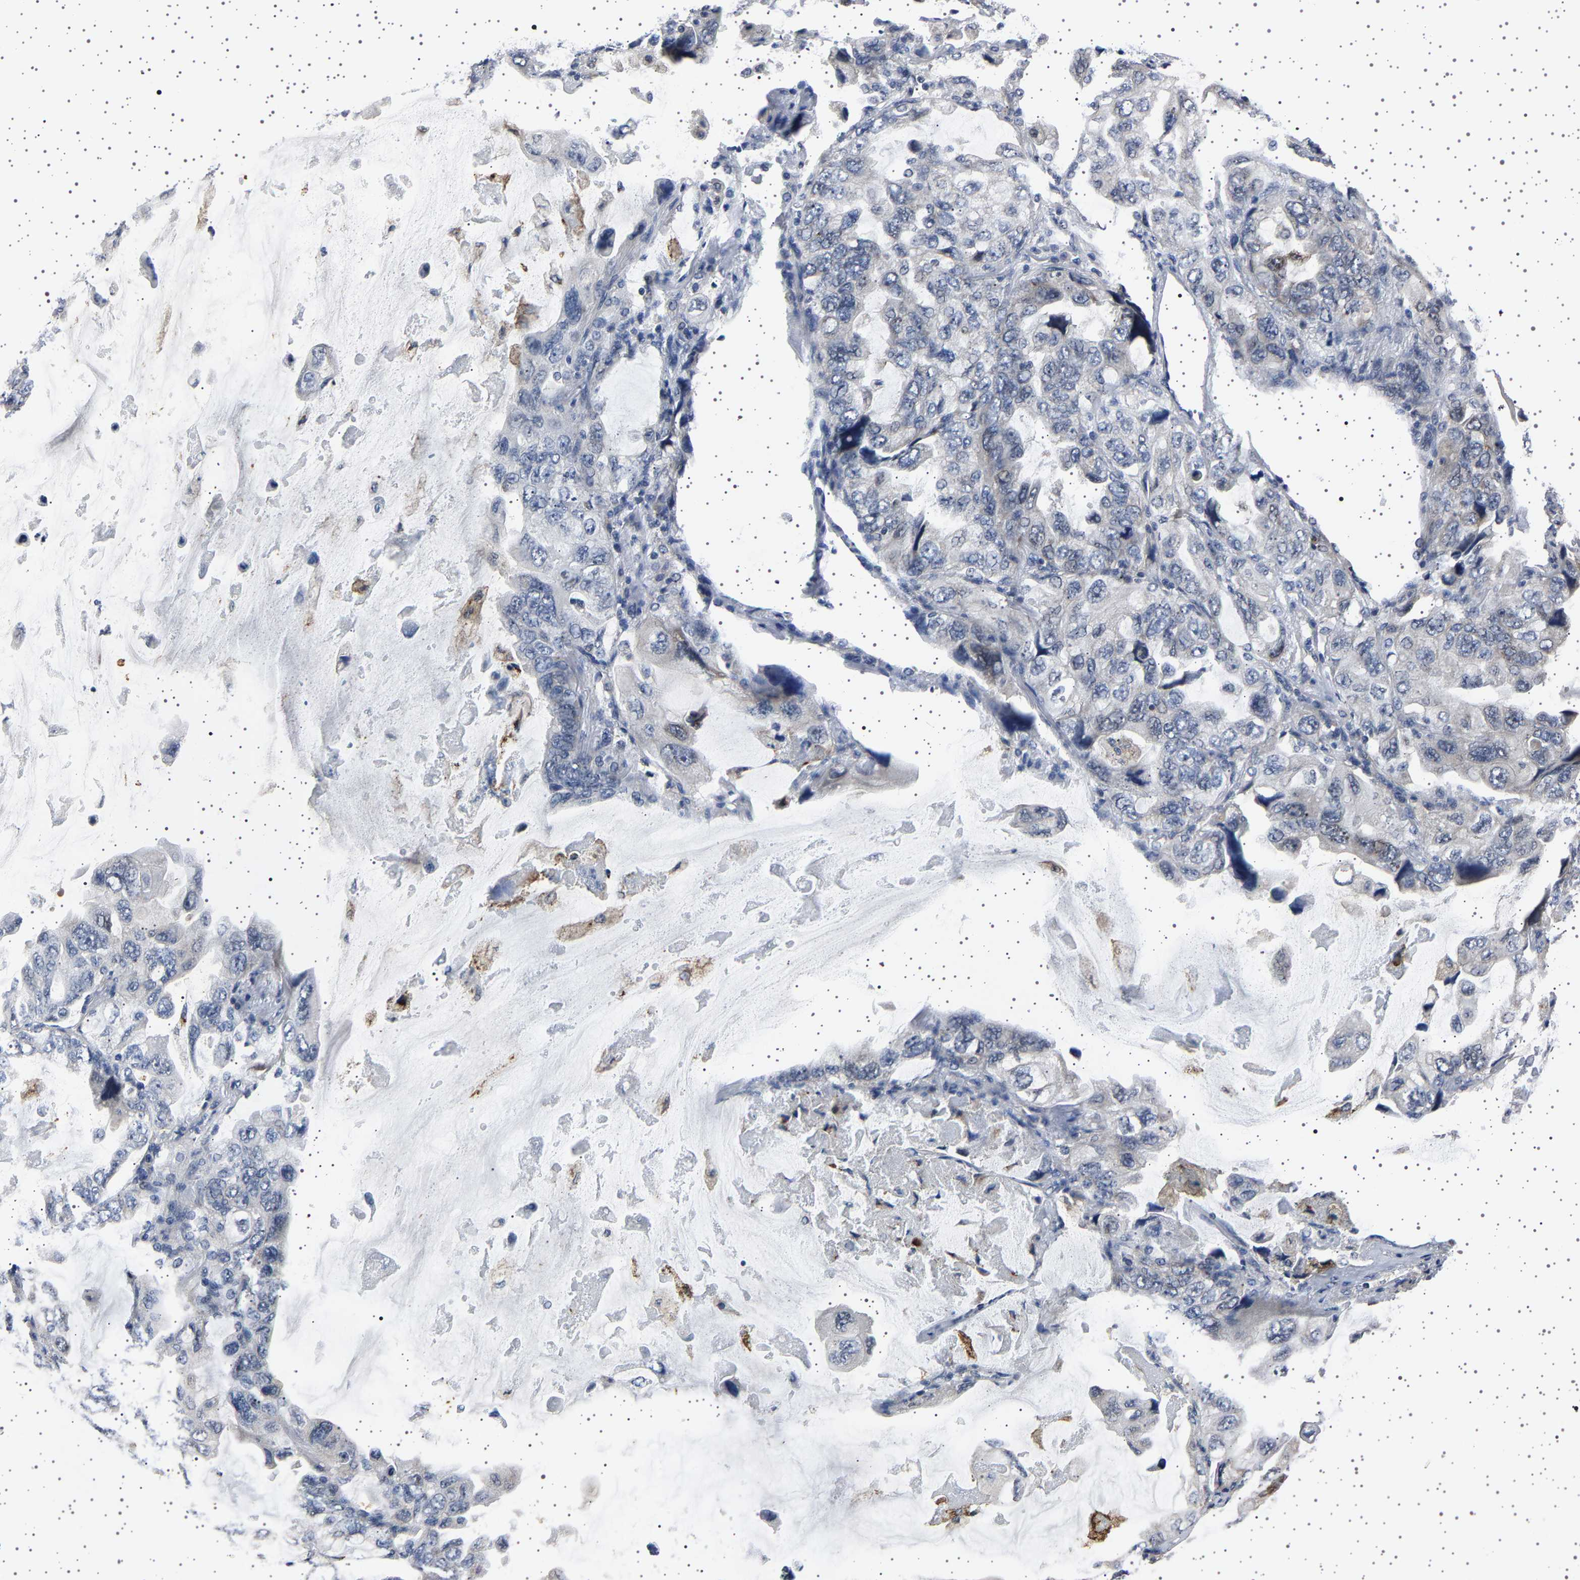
{"staining": {"intensity": "negative", "quantity": "none", "location": "none"}, "tissue": "lung cancer", "cell_type": "Tumor cells", "image_type": "cancer", "snomed": [{"axis": "morphology", "description": "Squamous cell carcinoma, NOS"}, {"axis": "topography", "description": "Lung"}], "caption": "Immunohistochemistry image of neoplastic tissue: lung cancer (squamous cell carcinoma) stained with DAB exhibits no significant protein positivity in tumor cells.", "gene": "IL10RB", "patient": {"sex": "female", "age": 73}}